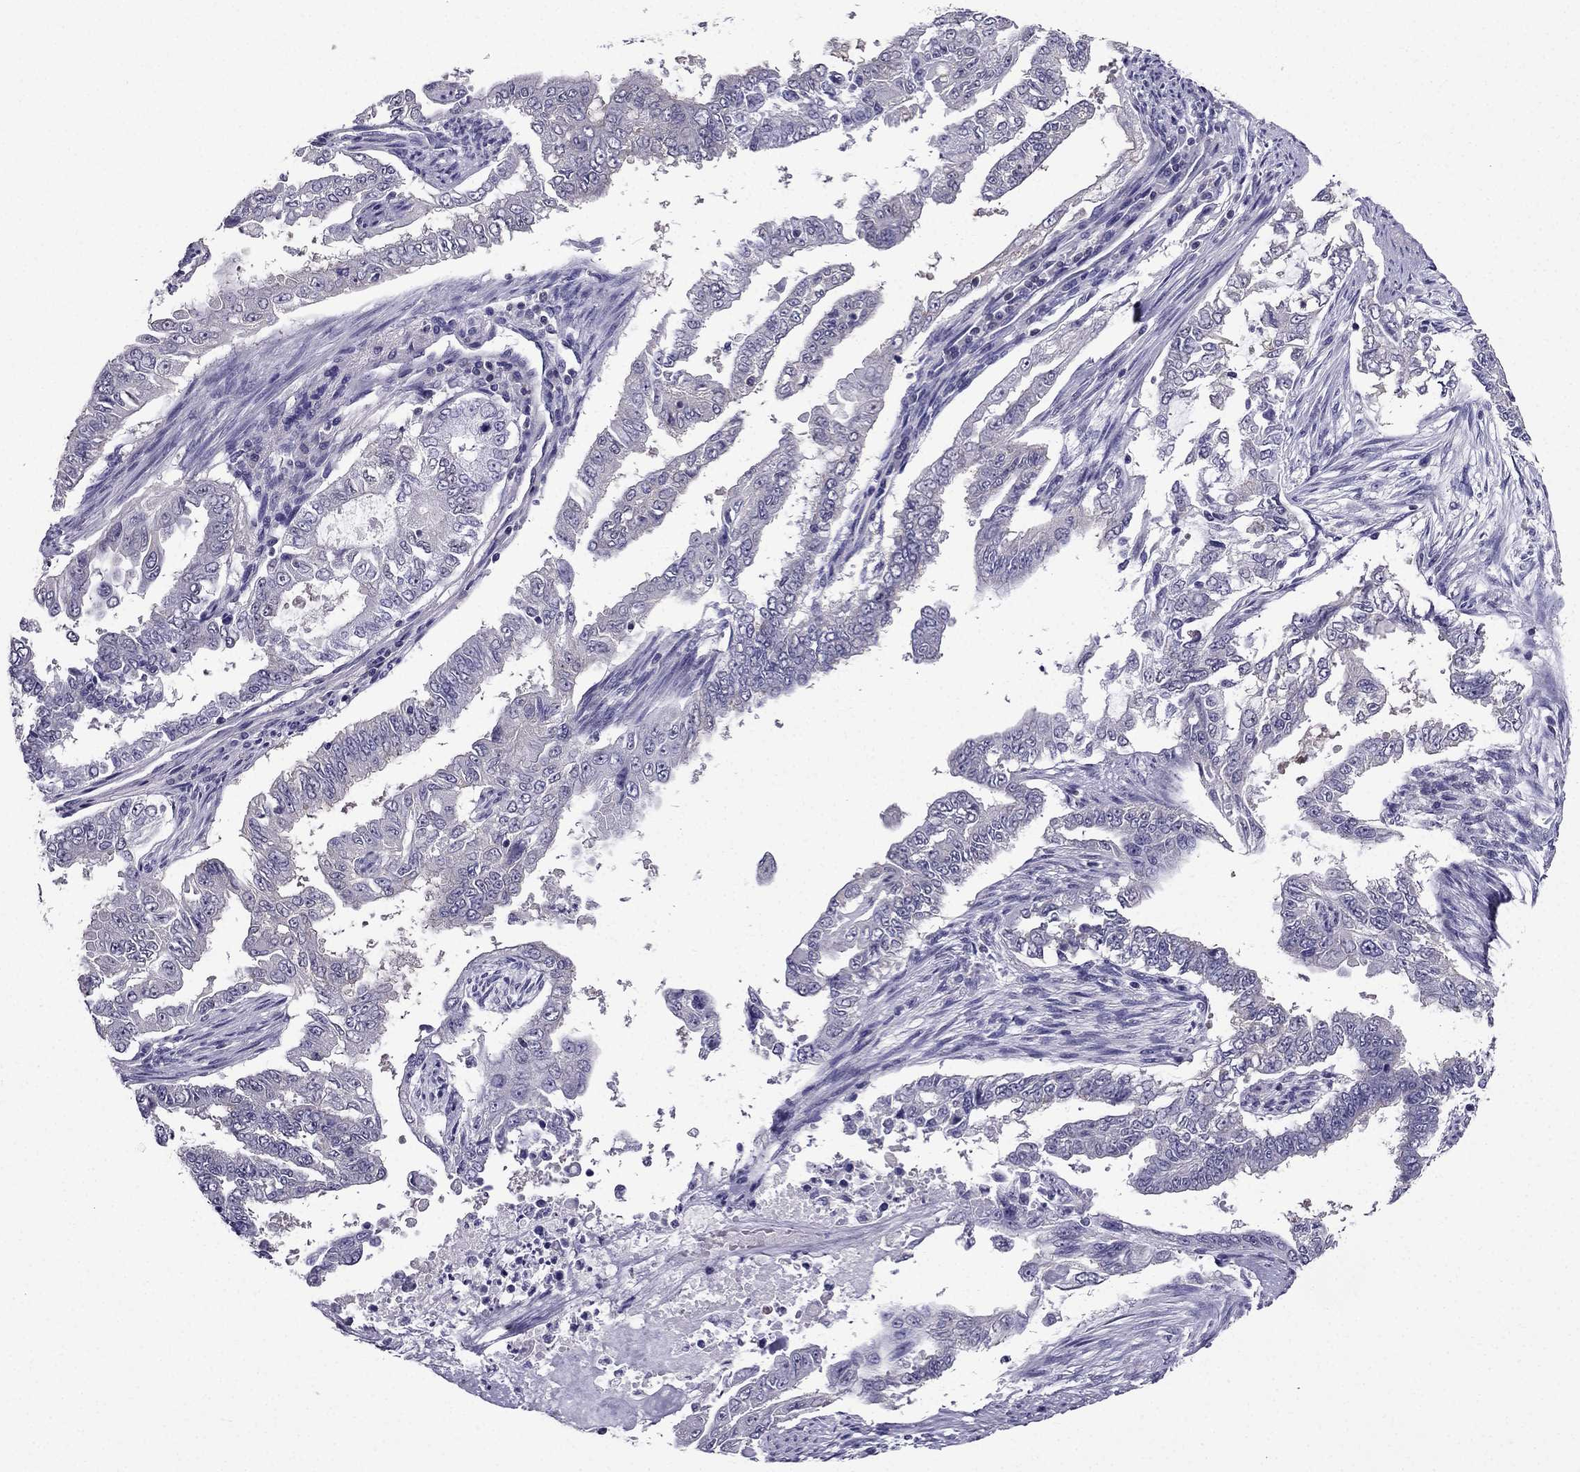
{"staining": {"intensity": "negative", "quantity": "none", "location": "none"}, "tissue": "endometrial cancer", "cell_type": "Tumor cells", "image_type": "cancer", "snomed": [{"axis": "morphology", "description": "Adenocarcinoma, NOS"}, {"axis": "topography", "description": "Uterus"}], "caption": "A histopathology image of adenocarcinoma (endometrial) stained for a protein shows no brown staining in tumor cells.", "gene": "AAK1", "patient": {"sex": "female", "age": 59}}